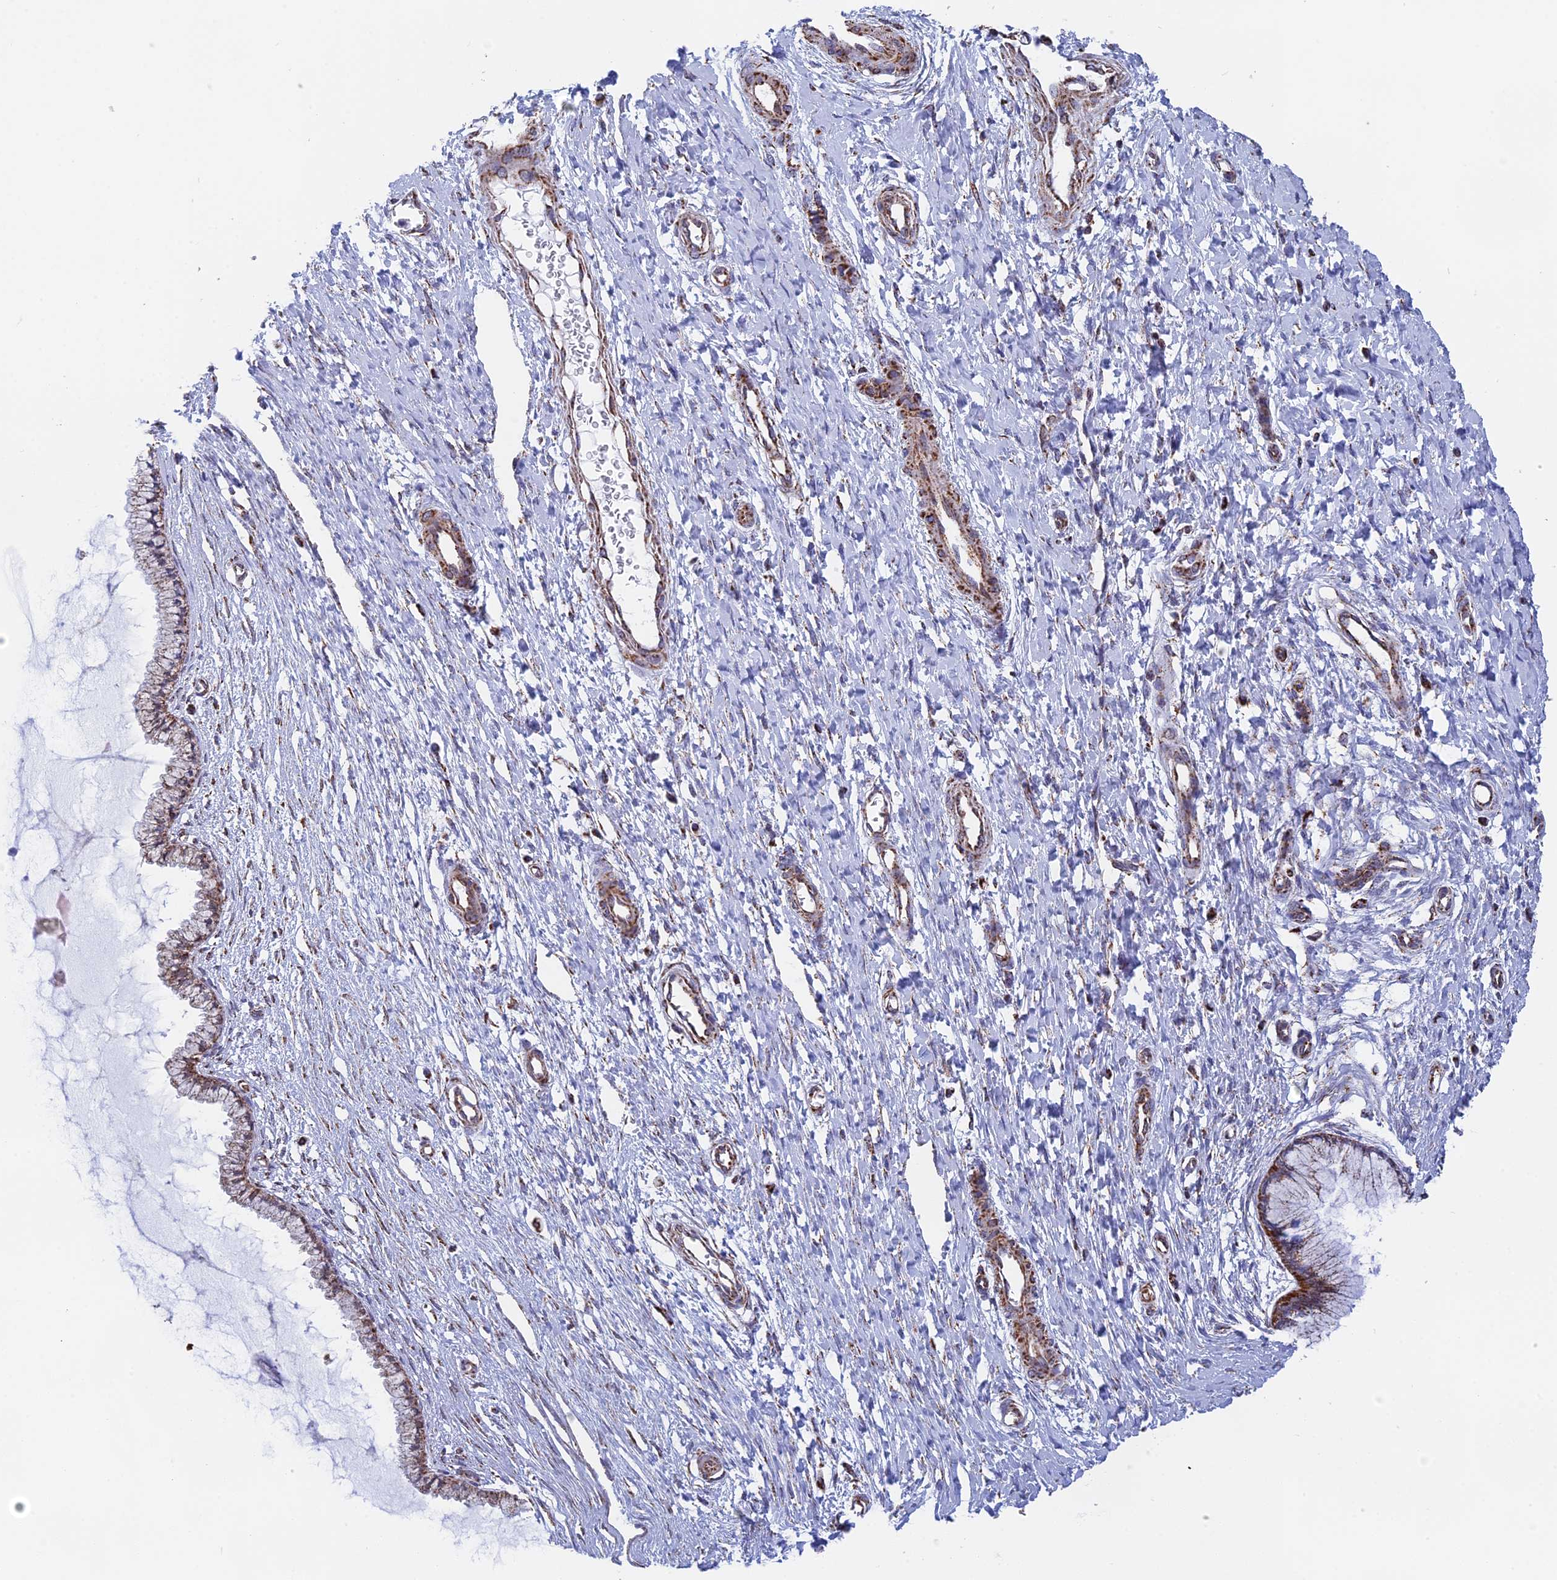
{"staining": {"intensity": "moderate", "quantity": ">75%", "location": "cytoplasmic/membranous"}, "tissue": "cervix", "cell_type": "Glandular cells", "image_type": "normal", "snomed": [{"axis": "morphology", "description": "Normal tissue, NOS"}, {"axis": "topography", "description": "Cervix"}], "caption": "Moderate cytoplasmic/membranous protein staining is seen in approximately >75% of glandular cells in cervix. (DAB = brown stain, brightfield microscopy at high magnification).", "gene": "CDC16", "patient": {"sex": "female", "age": 55}}